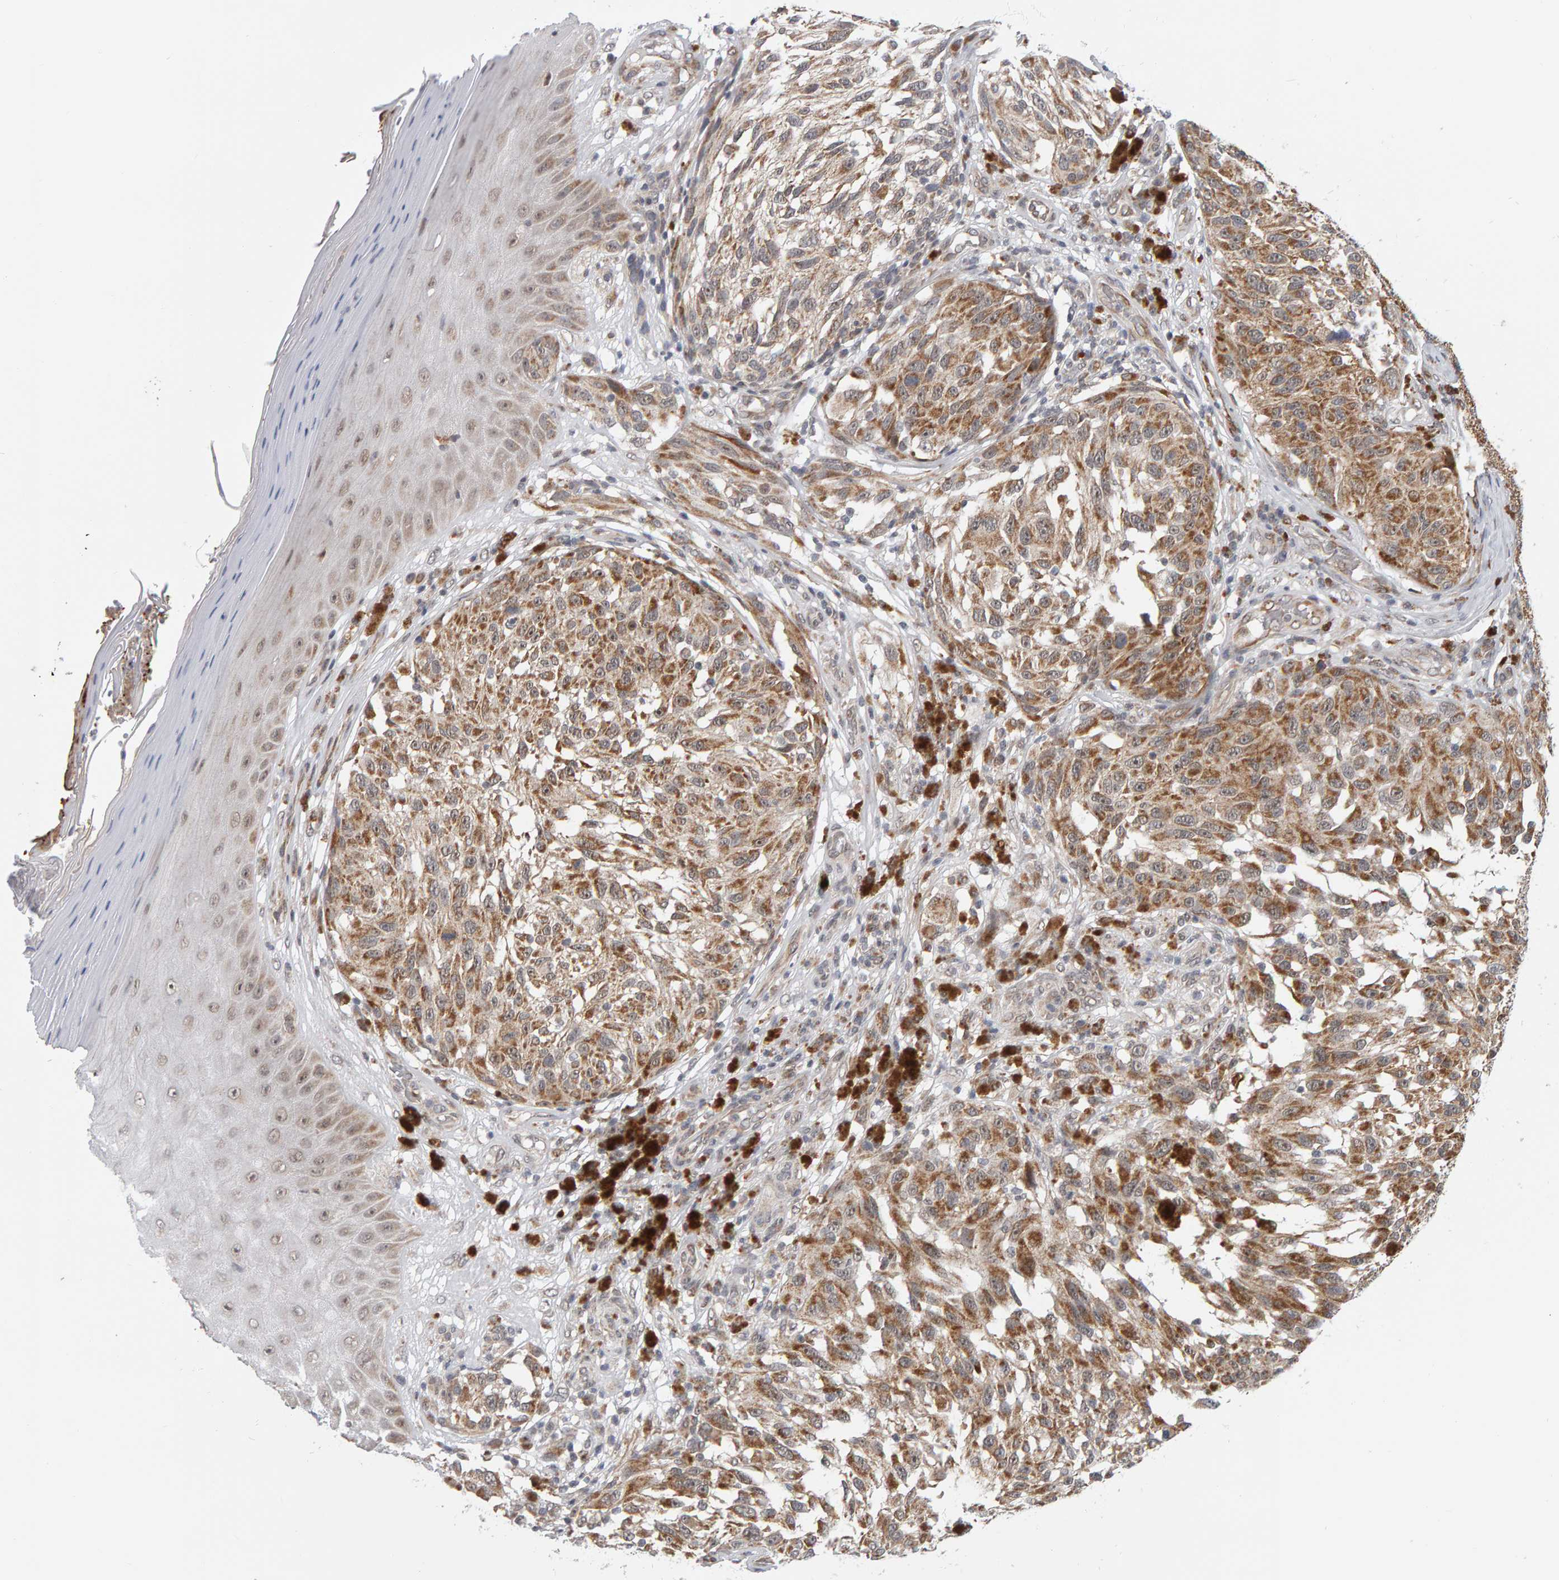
{"staining": {"intensity": "moderate", "quantity": ">75%", "location": "cytoplasmic/membranous"}, "tissue": "melanoma", "cell_type": "Tumor cells", "image_type": "cancer", "snomed": [{"axis": "morphology", "description": "Malignant melanoma, NOS"}, {"axis": "topography", "description": "Skin"}], "caption": "Moderate cytoplasmic/membranous positivity for a protein is identified in about >75% of tumor cells of melanoma using immunohistochemistry.", "gene": "DAP3", "patient": {"sex": "female", "age": 73}}